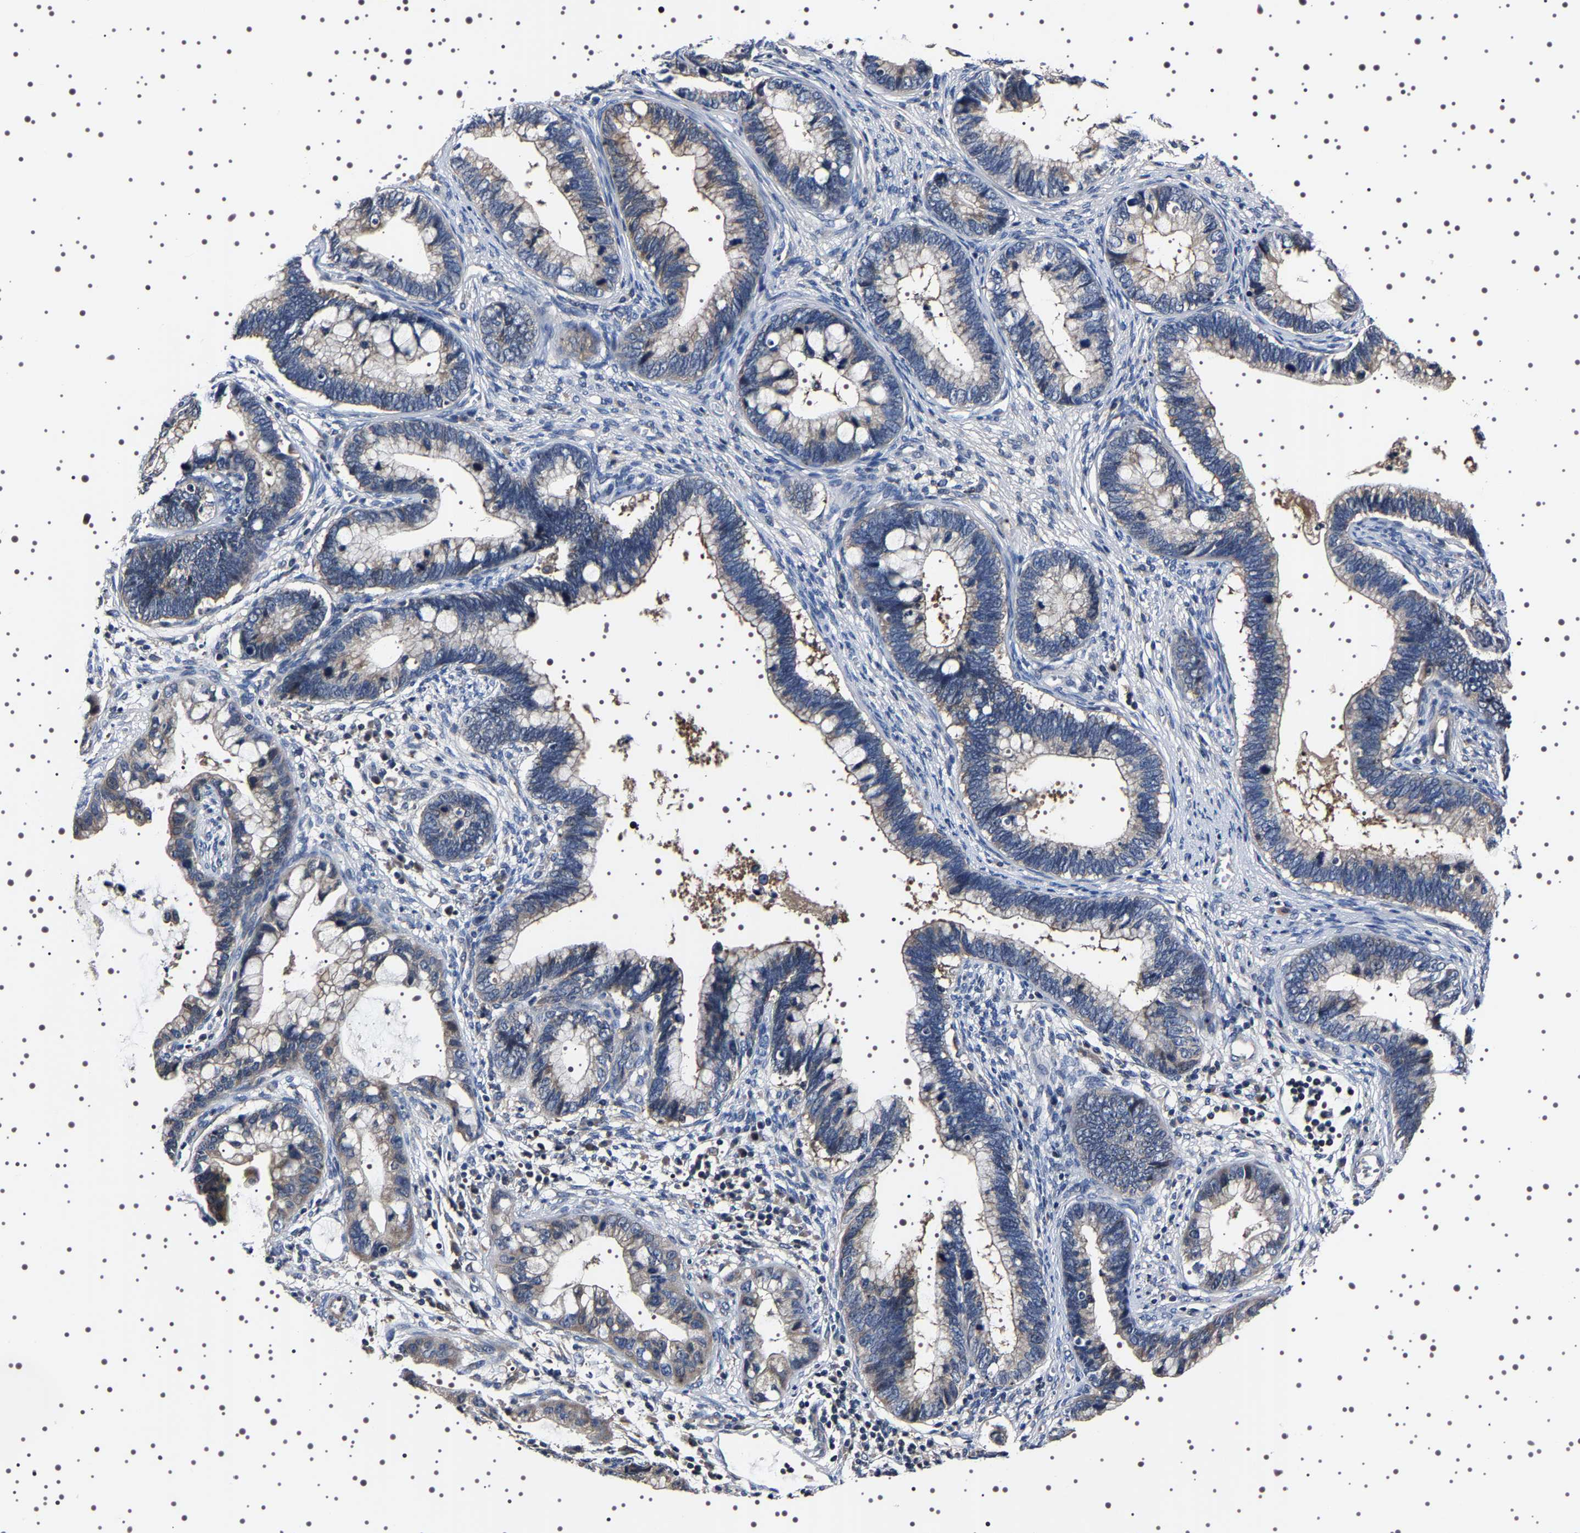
{"staining": {"intensity": "weak", "quantity": "25%-75%", "location": "cytoplasmic/membranous"}, "tissue": "cervical cancer", "cell_type": "Tumor cells", "image_type": "cancer", "snomed": [{"axis": "morphology", "description": "Adenocarcinoma, NOS"}, {"axis": "topography", "description": "Cervix"}], "caption": "Protein staining reveals weak cytoplasmic/membranous expression in about 25%-75% of tumor cells in cervical cancer. (DAB = brown stain, brightfield microscopy at high magnification).", "gene": "TARBP1", "patient": {"sex": "female", "age": 44}}